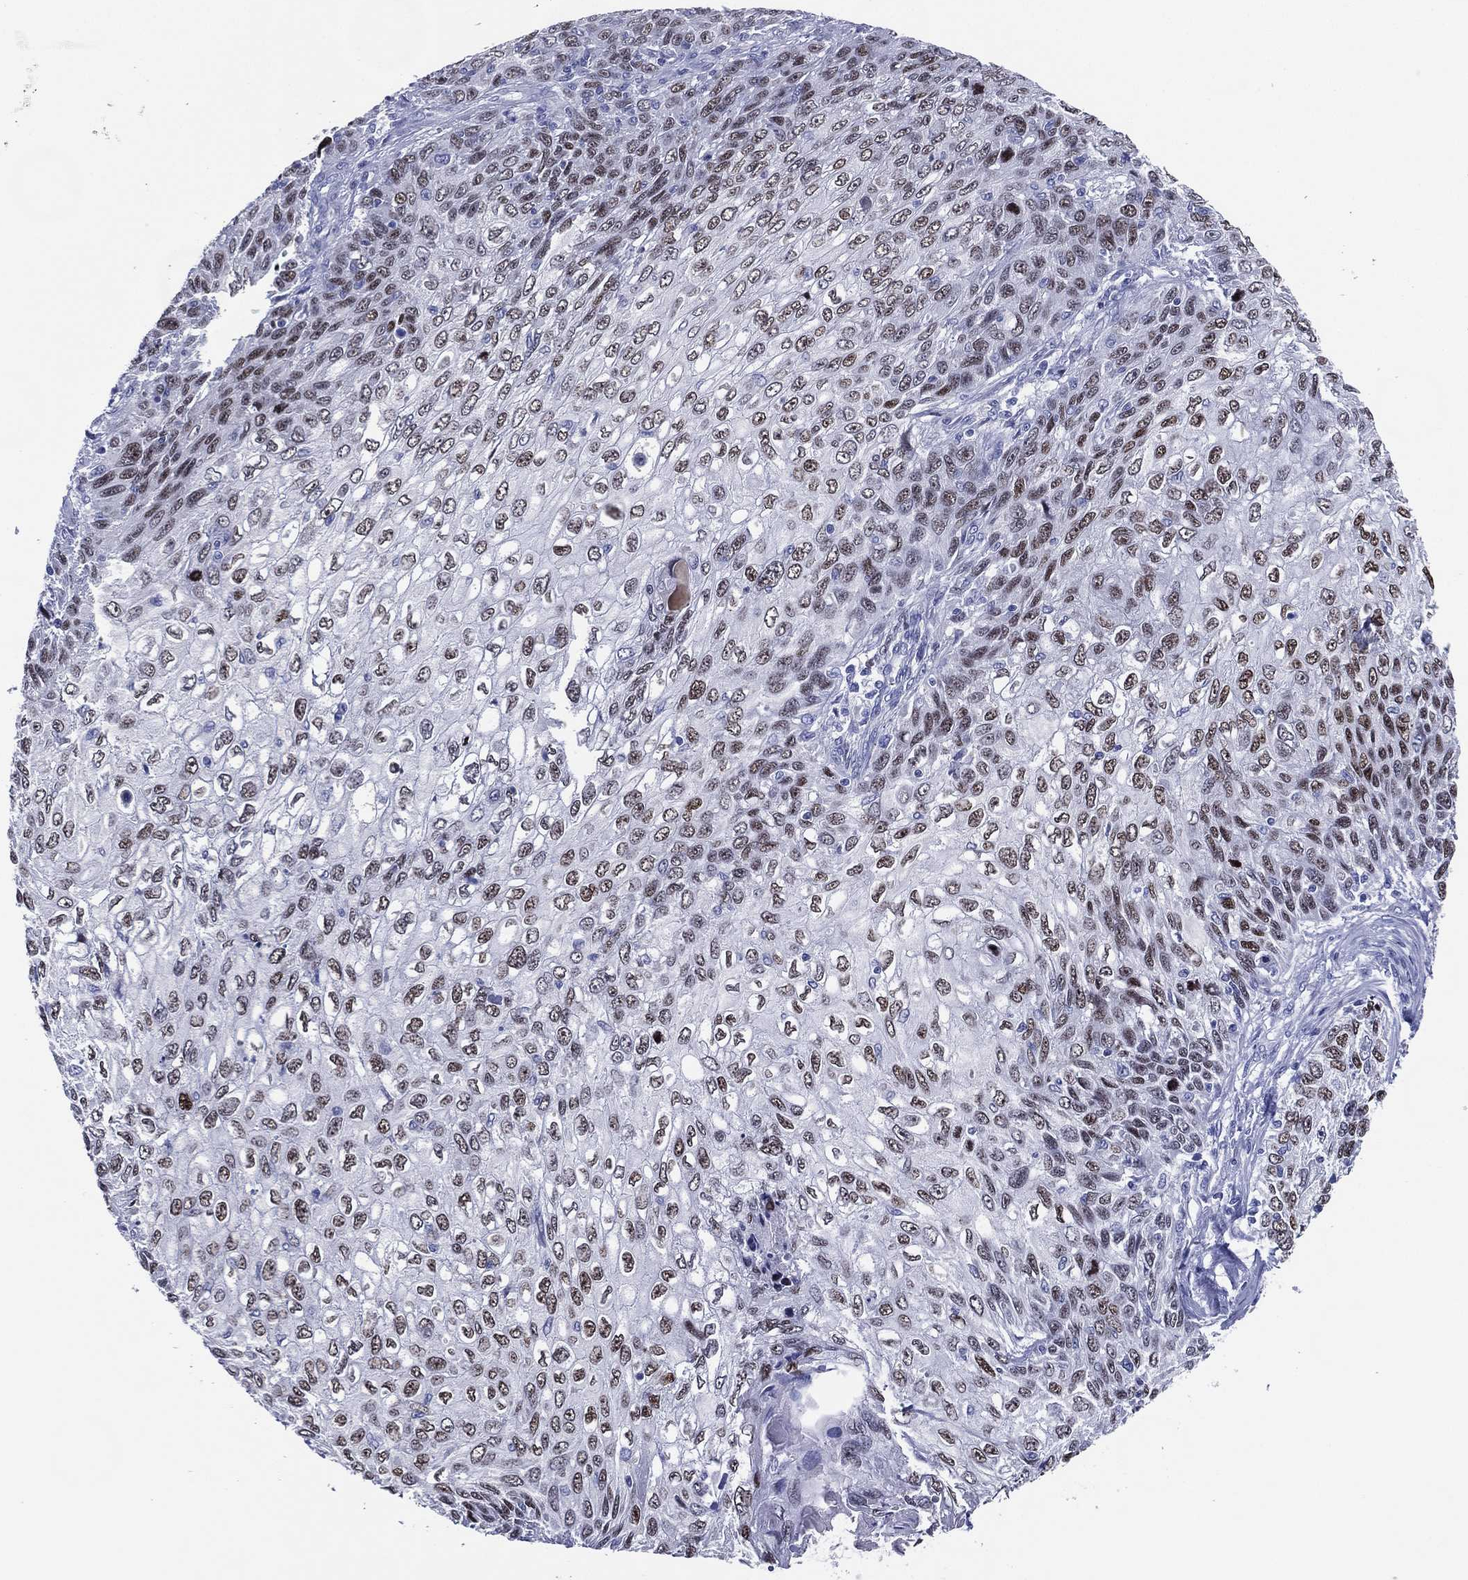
{"staining": {"intensity": "weak", "quantity": "25%-75%", "location": "nuclear"}, "tissue": "skin cancer", "cell_type": "Tumor cells", "image_type": "cancer", "snomed": [{"axis": "morphology", "description": "Squamous cell carcinoma, NOS"}, {"axis": "topography", "description": "Skin"}], "caption": "High-magnification brightfield microscopy of squamous cell carcinoma (skin) stained with DAB (brown) and counterstained with hematoxylin (blue). tumor cells exhibit weak nuclear staining is present in about25%-75% of cells.", "gene": "TFAP2A", "patient": {"sex": "male", "age": 92}}